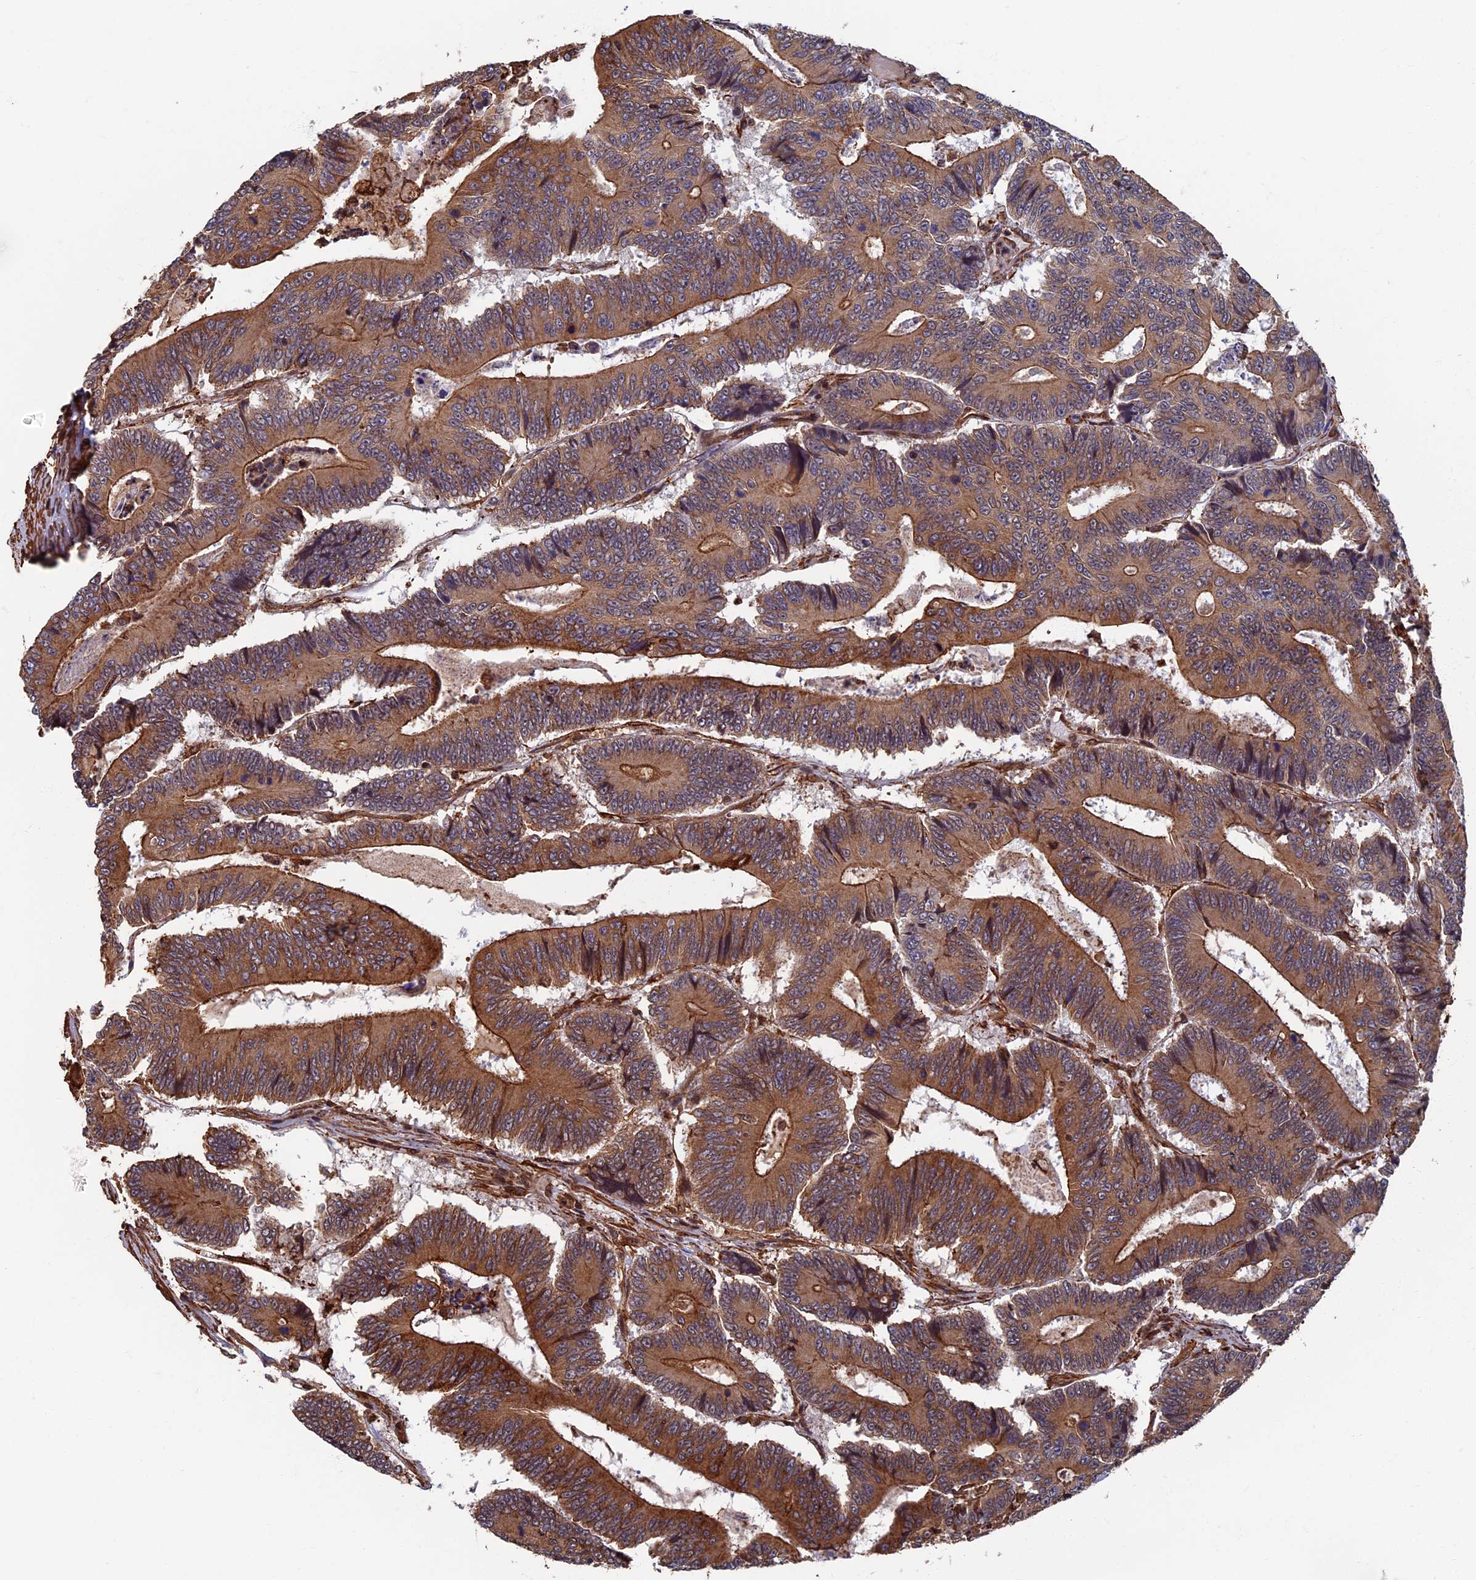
{"staining": {"intensity": "moderate", "quantity": ">75%", "location": "cytoplasmic/membranous"}, "tissue": "colorectal cancer", "cell_type": "Tumor cells", "image_type": "cancer", "snomed": [{"axis": "morphology", "description": "Adenocarcinoma, NOS"}, {"axis": "topography", "description": "Colon"}], "caption": "Protein staining exhibits moderate cytoplasmic/membranous staining in about >75% of tumor cells in colorectal cancer (adenocarcinoma).", "gene": "CTDP1", "patient": {"sex": "male", "age": 83}}